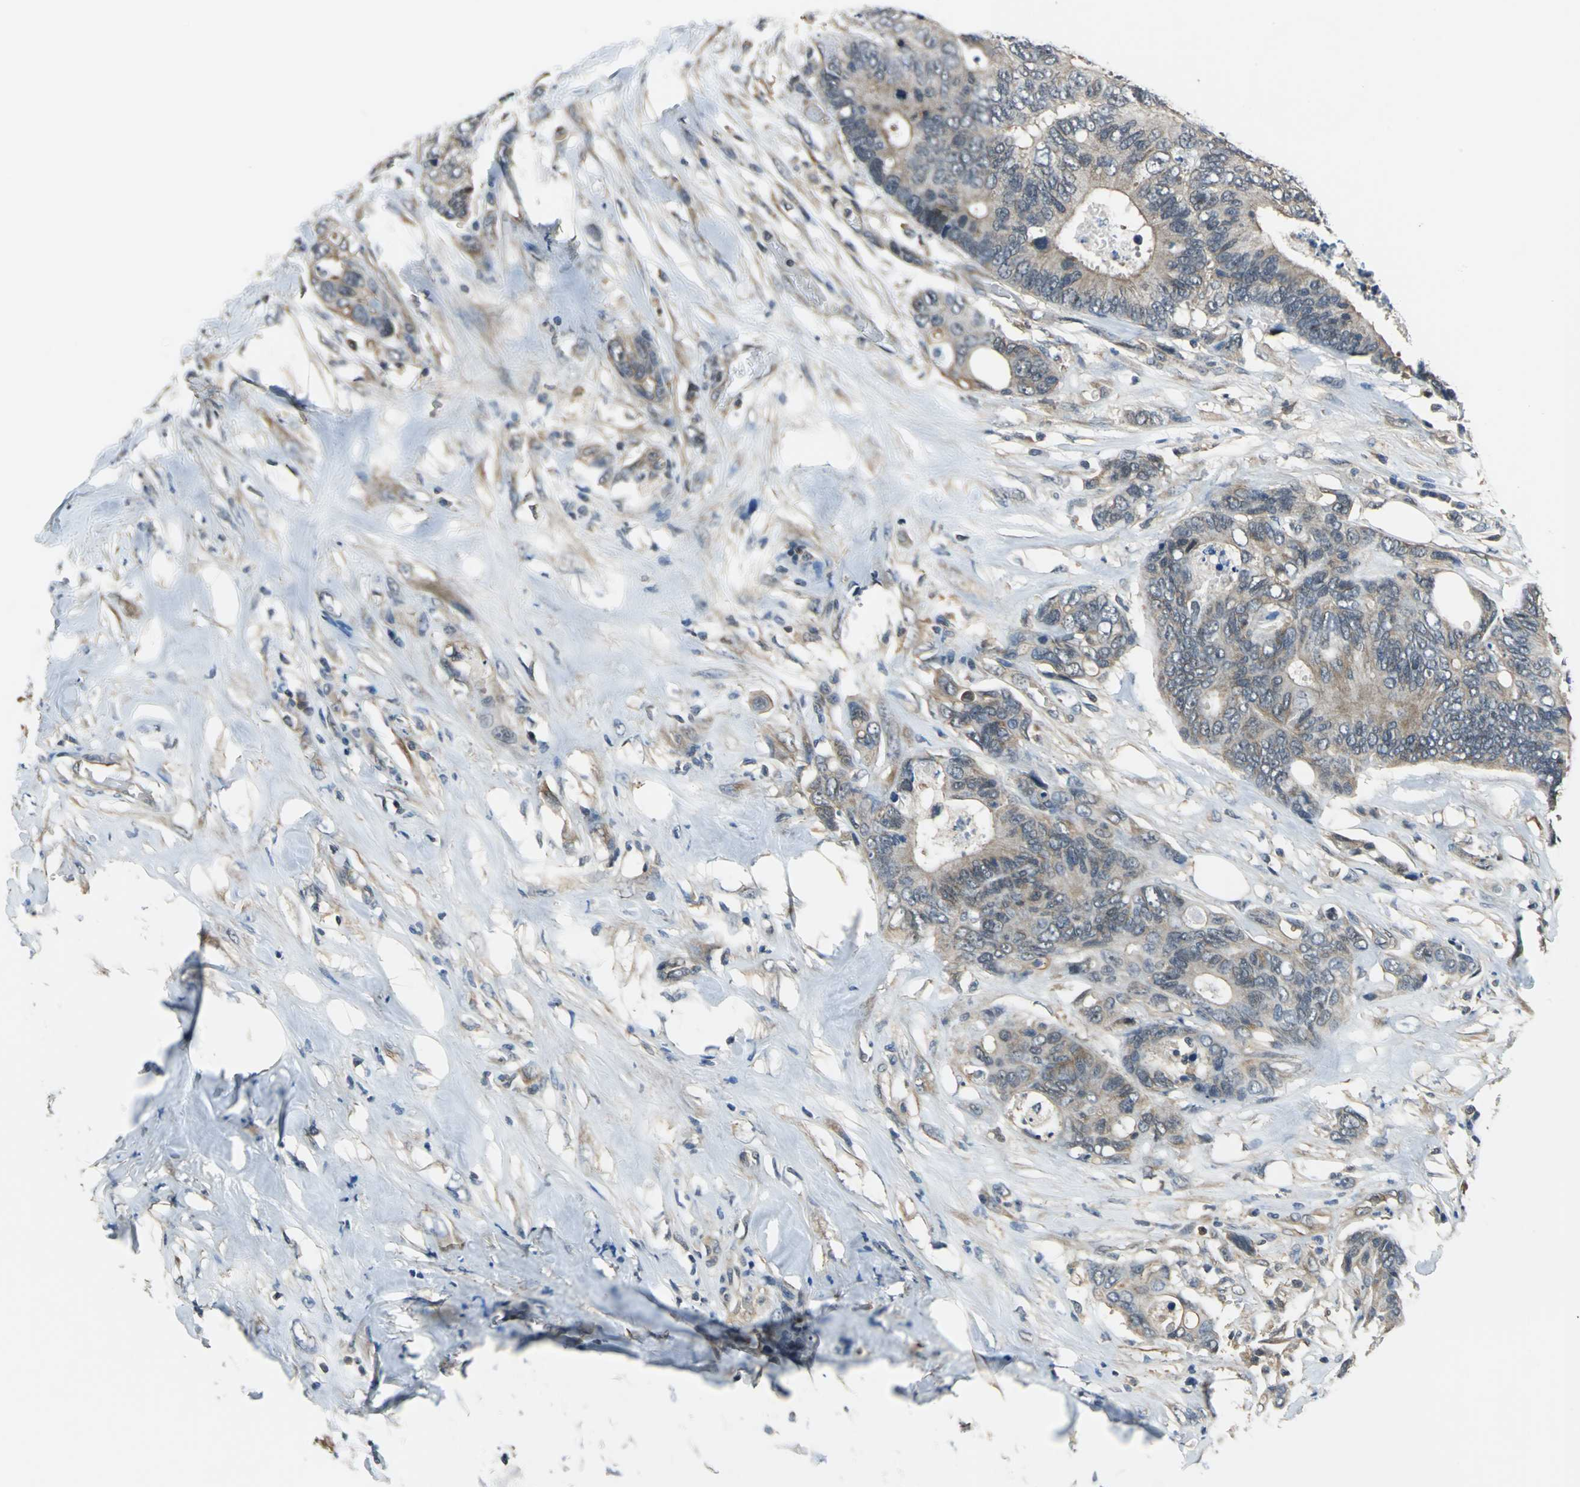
{"staining": {"intensity": "moderate", "quantity": "25%-75%", "location": "cytoplasmic/membranous"}, "tissue": "colorectal cancer", "cell_type": "Tumor cells", "image_type": "cancer", "snomed": [{"axis": "morphology", "description": "Adenocarcinoma, NOS"}, {"axis": "topography", "description": "Rectum"}], "caption": "Brown immunohistochemical staining in colorectal cancer (adenocarcinoma) demonstrates moderate cytoplasmic/membranous positivity in approximately 25%-75% of tumor cells.", "gene": "ARPC3", "patient": {"sex": "male", "age": 55}}